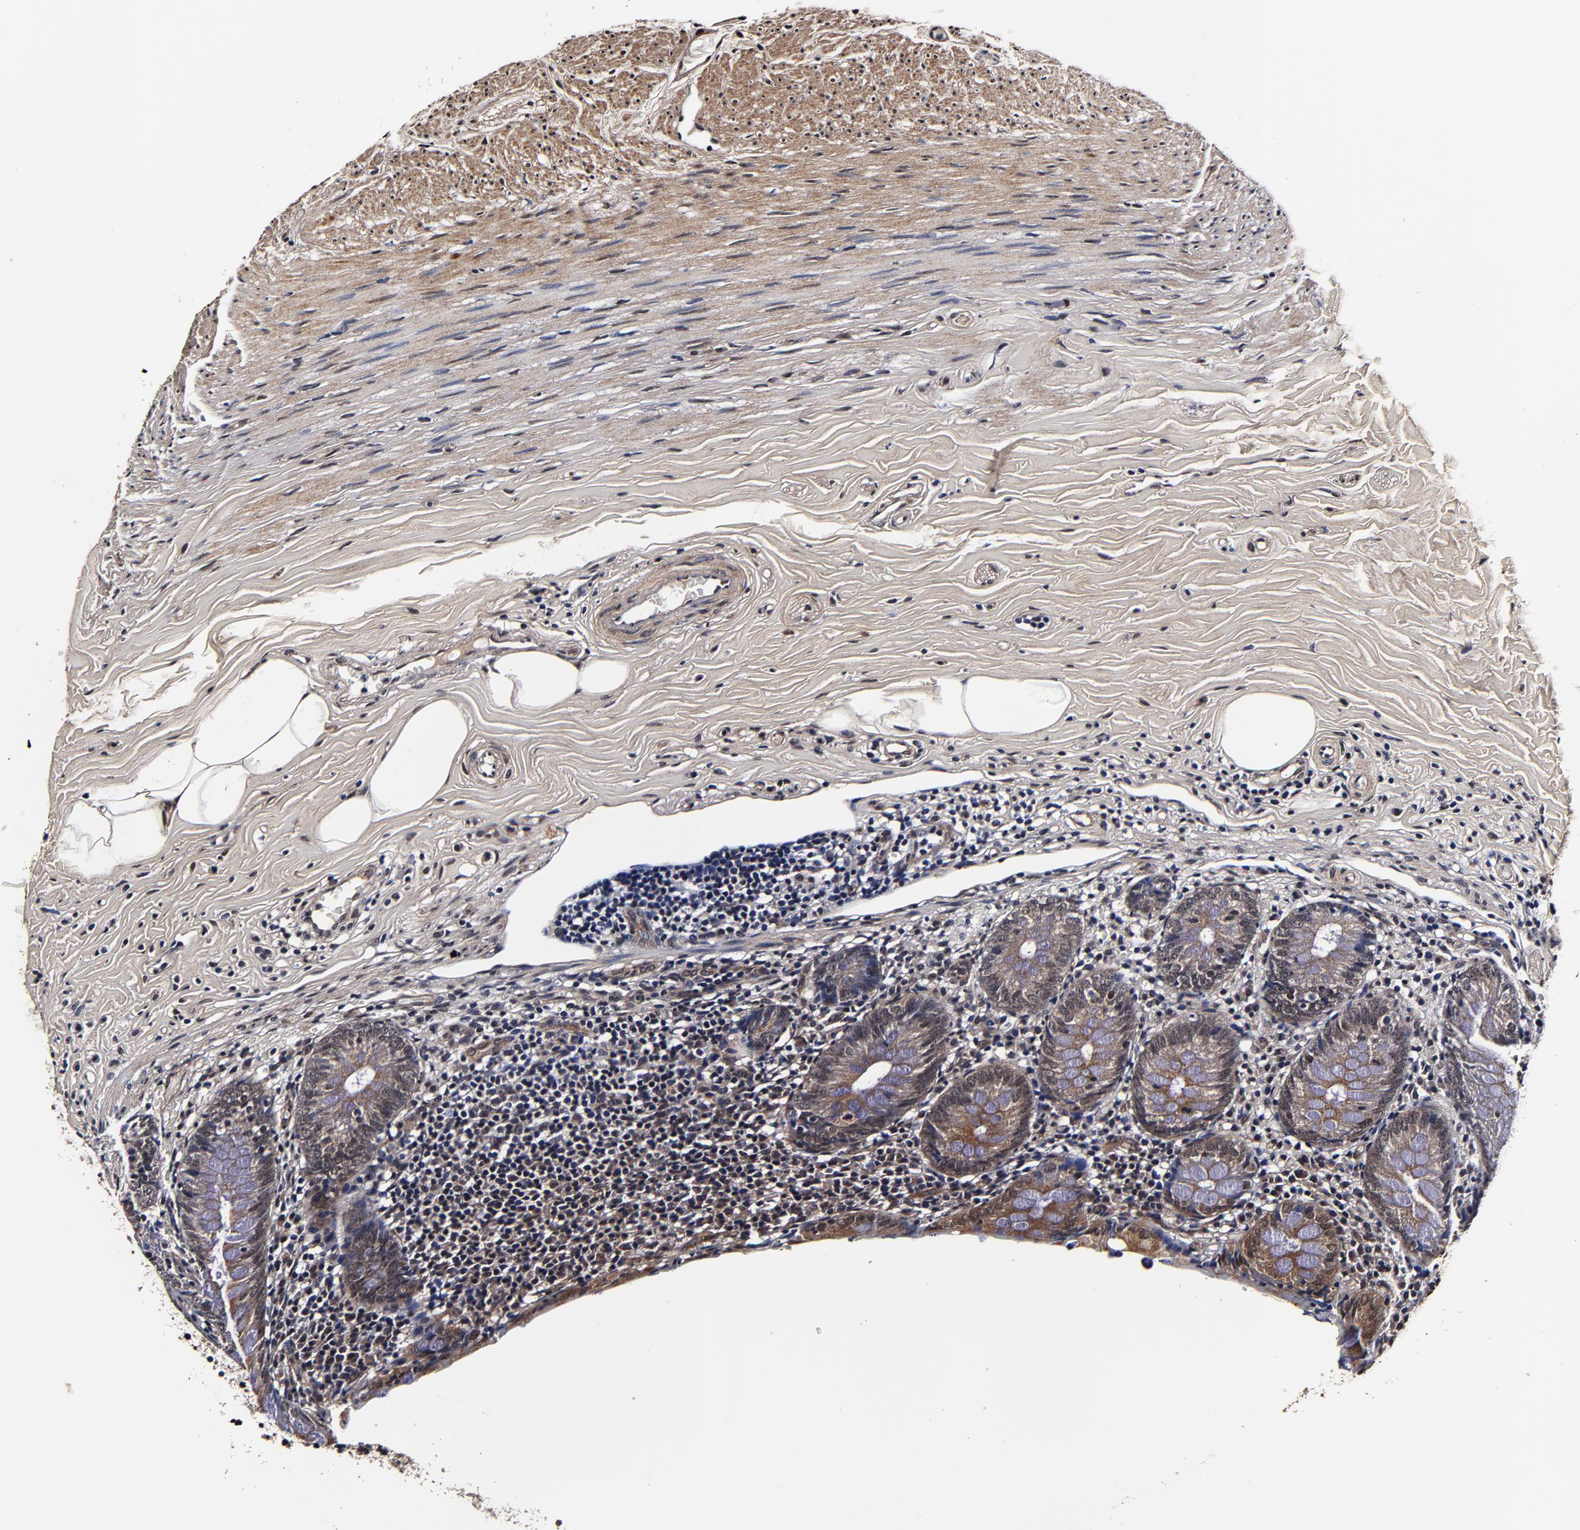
{"staining": {"intensity": "moderate", "quantity": "25%-75%", "location": "cytoplasmic/membranous"}, "tissue": "appendix", "cell_type": "Glandular cells", "image_type": "normal", "snomed": [{"axis": "morphology", "description": "Normal tissue, NOS"}, {"axis": "topography", "description": "Appendix"}], "caption": "This is a micrograph of immunohistochemistry staining of benign appendix, which shows moderate positivity in the cytoplasmic/membranous of glandular cells.", "gene": "MMP15", "patient": {"sex": "female", "age": 10}}